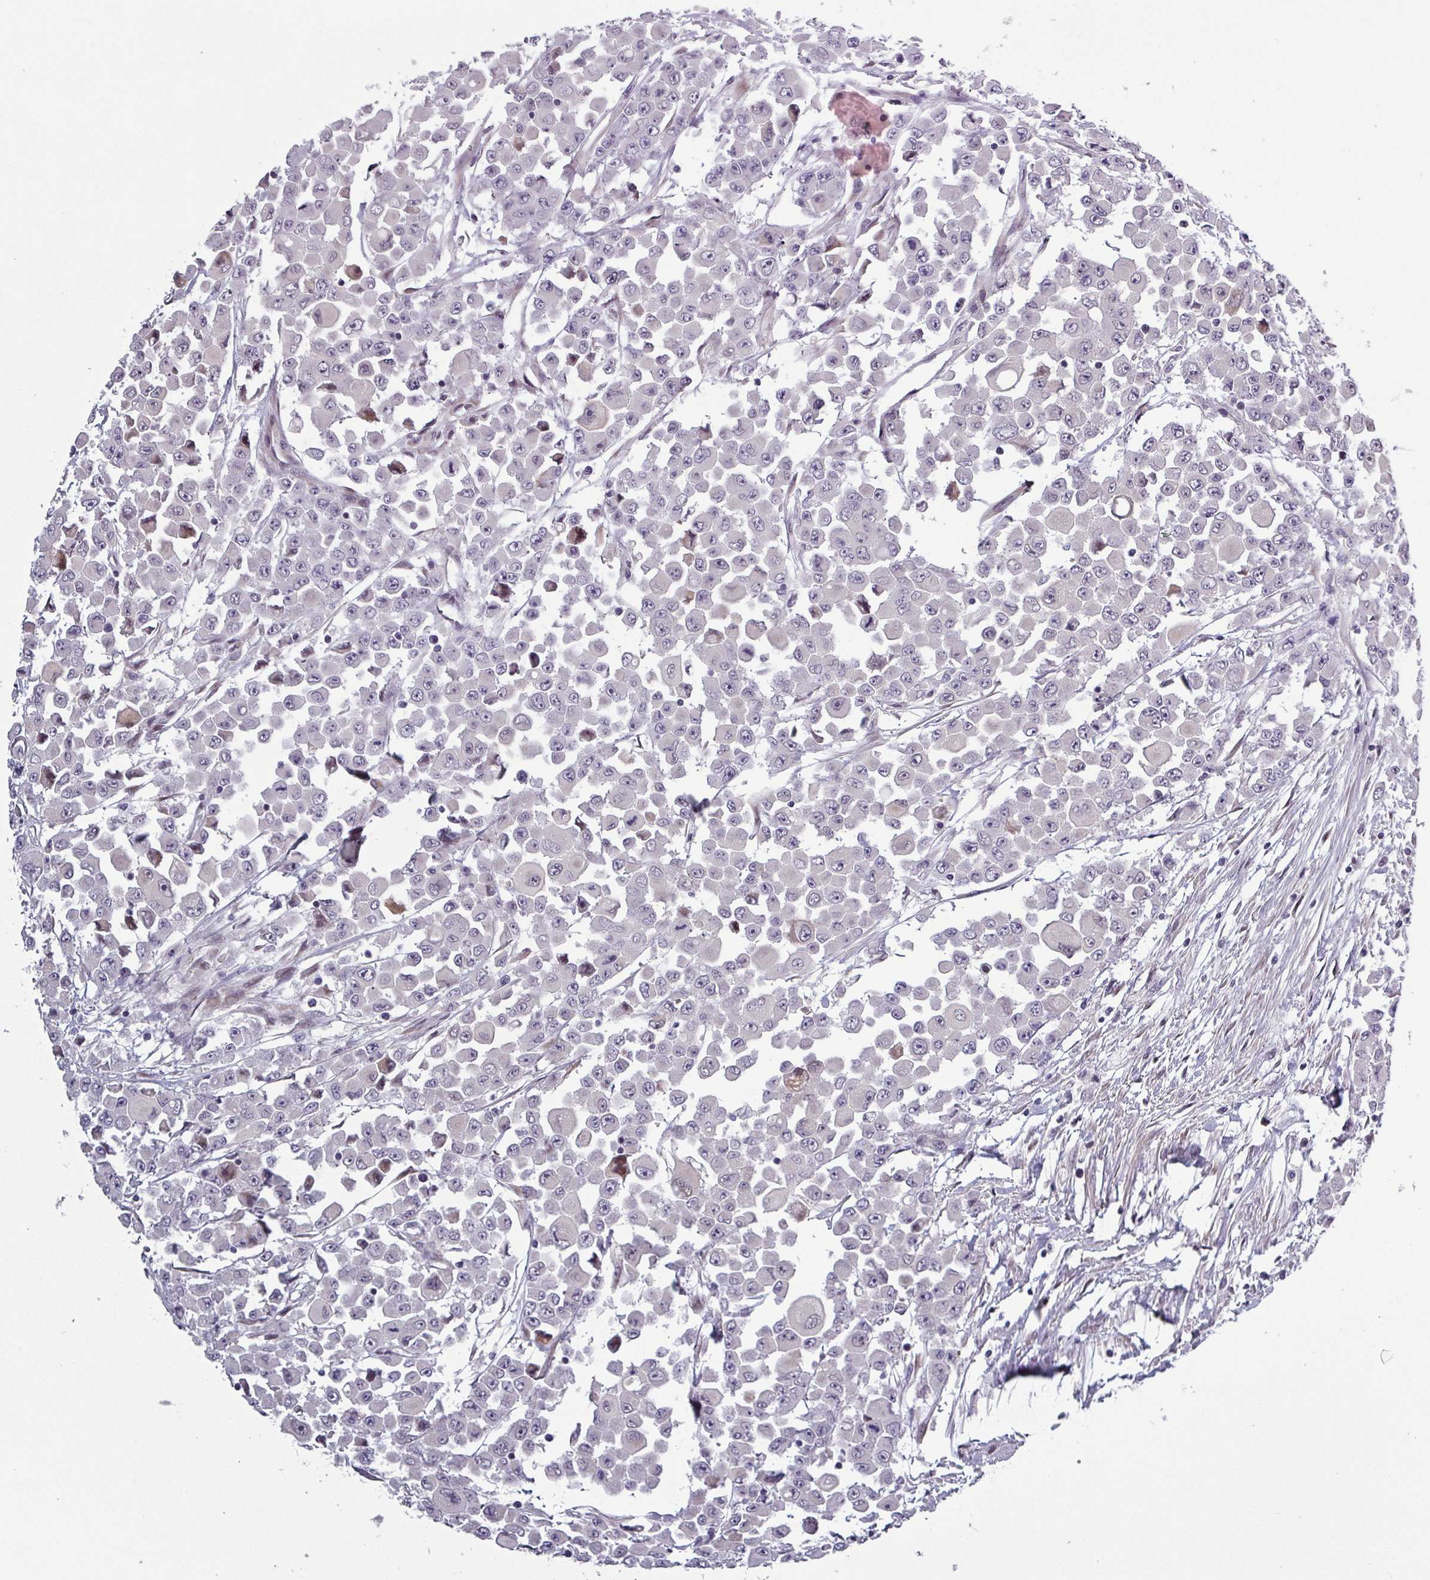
{"staining": {"intensity": "weak", "quantity": "<25%", "location": "cytoplasmic/membranous,nuclear"}, "tissue": "colorectal cancer", "cell_type": "Tumor cells", "image_type": "cancer", "snomed": [{"axis": "morphology", "description": "Adenocarcinoma, NOS"}, {"axis": "topography", "description": "Colon"}], "caption": "This photomicrograph is of colorectal adenocarcinoma stained with immunohistochemistry (IHC) to label a protein in brown with the nuclei are counter-stained blue. There is no staining in tumor cells.", "gene": "PRAMEF12", "patient": {"sex": "male", "age": 51}}